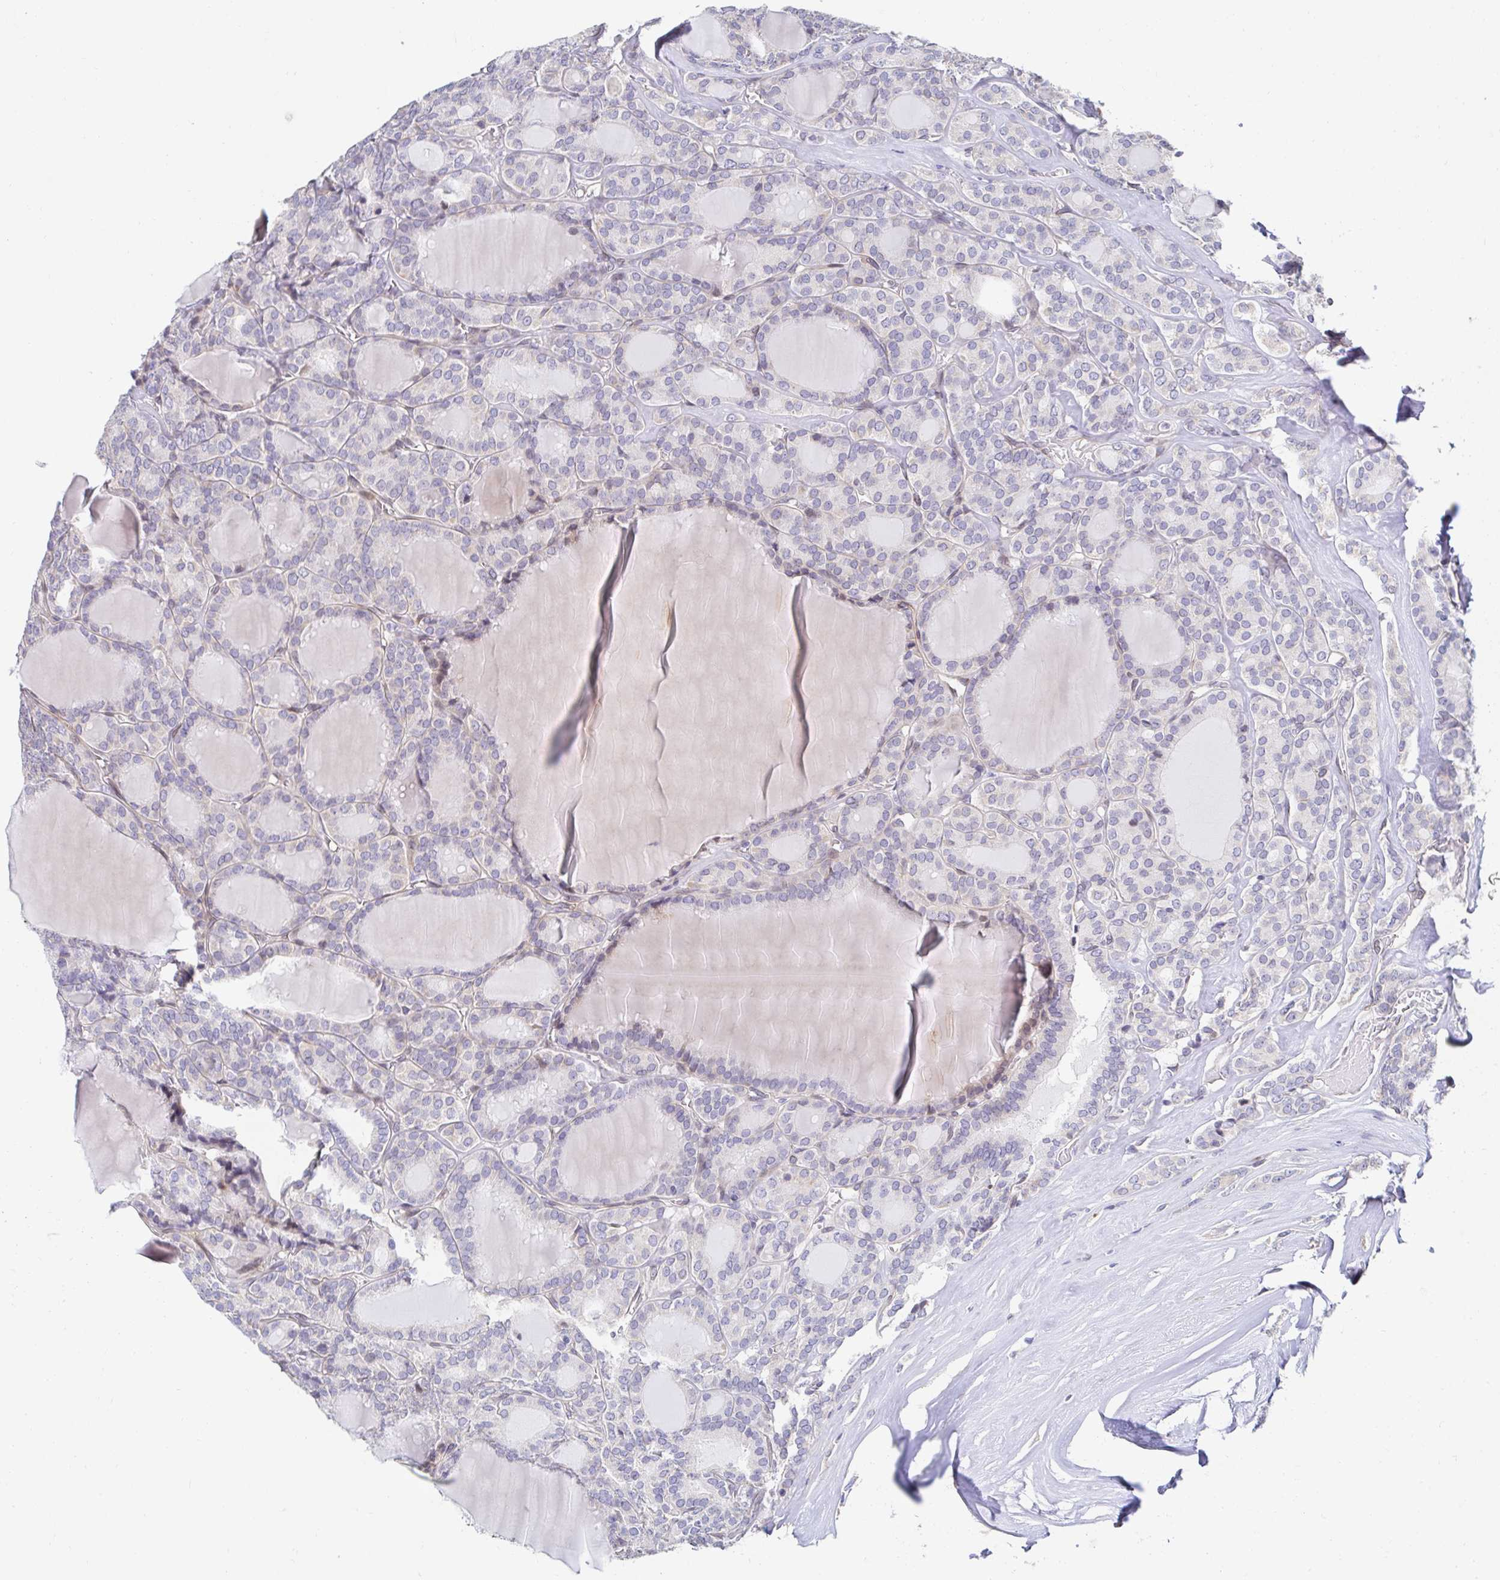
{"staining": {"intensity": "negative", "quantity": "none", "location": "none"}, "tissue": "thyroid cancer", "cell_type": "Tumor cells", "image_type": "cancer", "snomed": [{"axis": "morphology", "description": "Follicular adenoma carcinoma, NOS"}, {"axis": "topography", "description": "Thyroid gland"}], "caption": "DAB immunohistochemical staining of follicular adenoma carcinoma (thyroid) exhibits no significant positivity in tumor cells. (DAB (3,3'-diaminobenzidine) immunohistochemistry (IHC) visualized using brightfield microscopy, high magnification).", "gene": "AKAP14", "patient": {"sex": "male", "age": 74}}